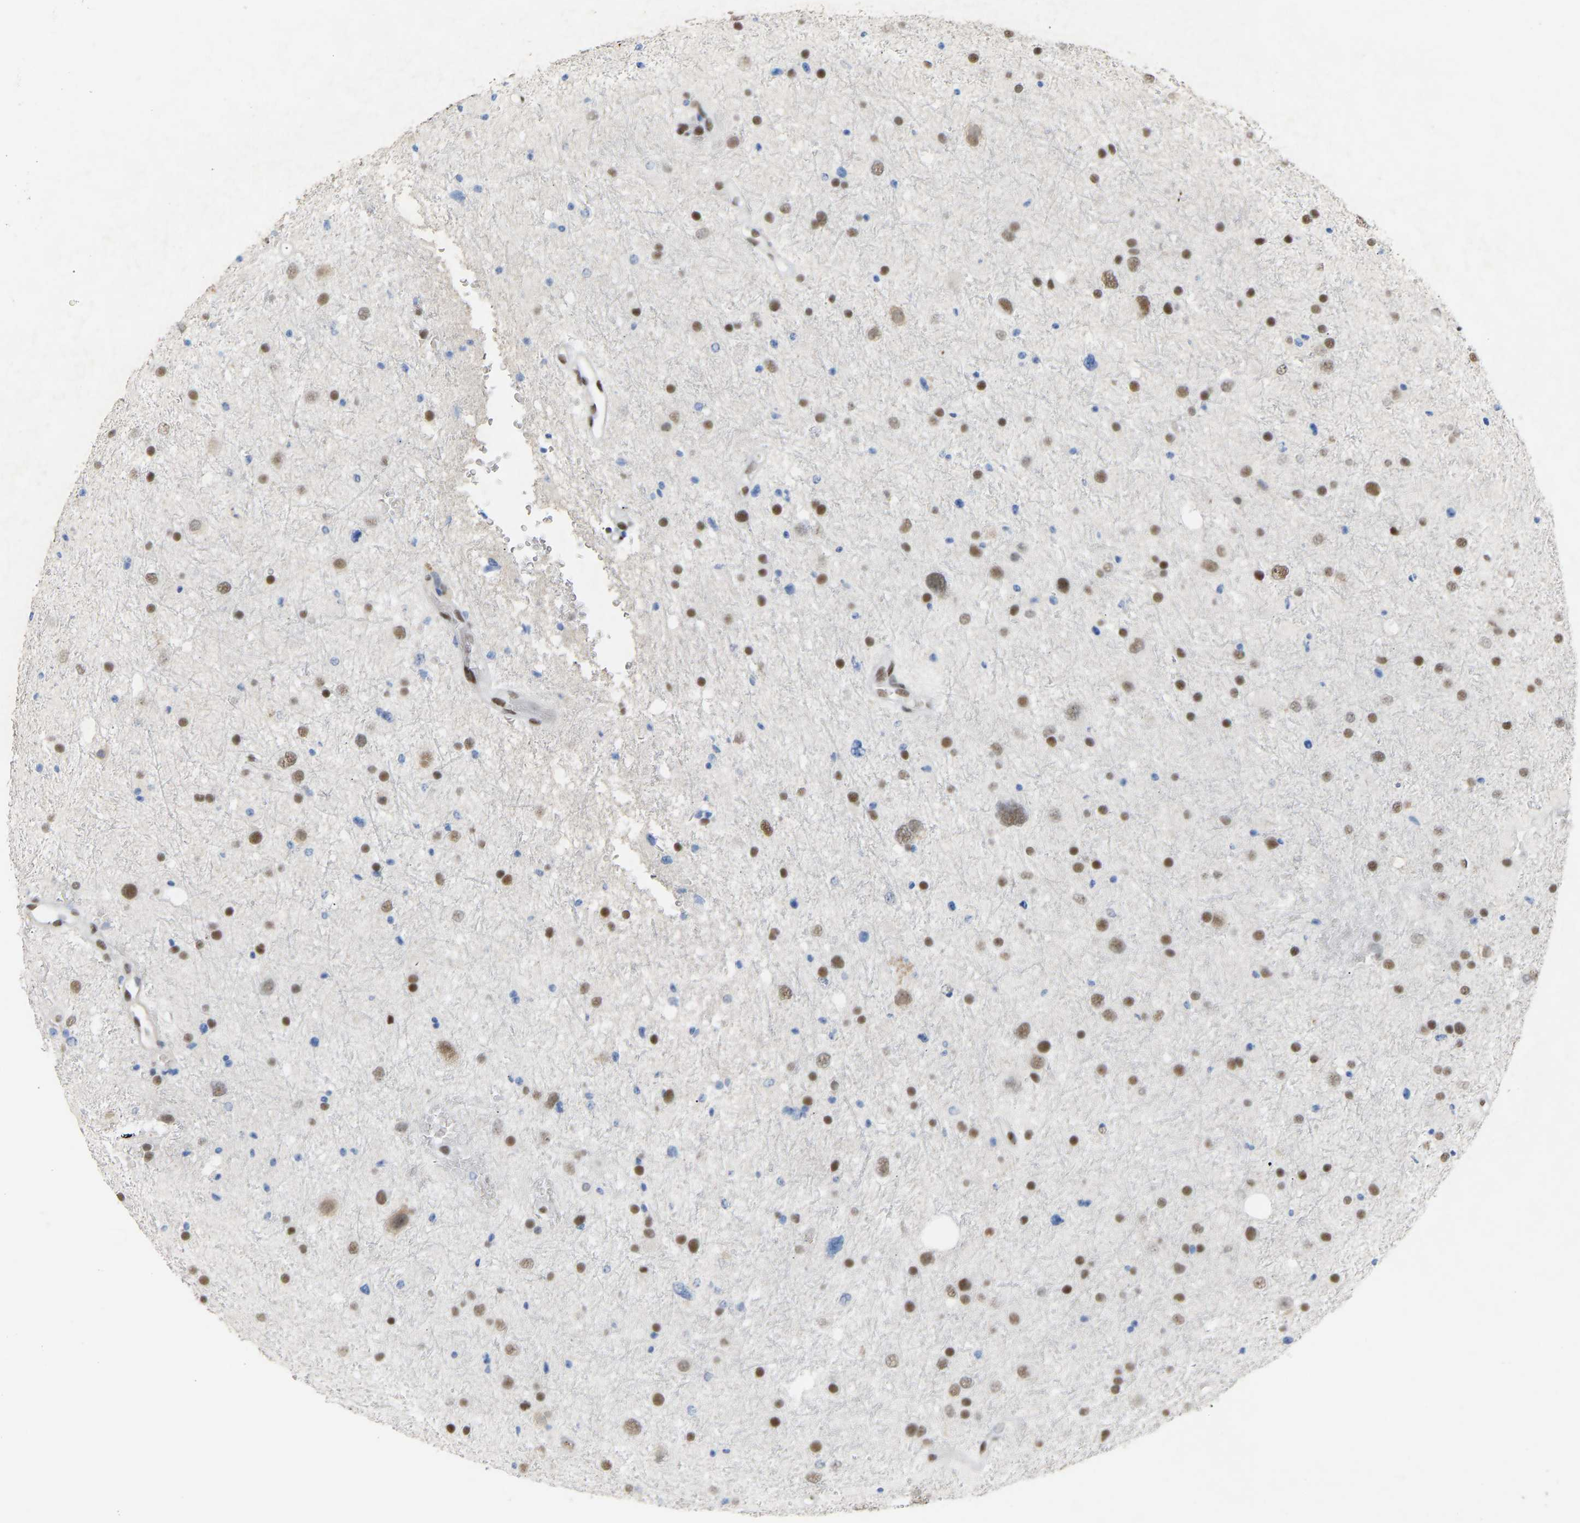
{"staining": {"intensity": "strong", "quantity": ">75%", "location": "nuclear"}, "tissue": "glioma", "cell_type": "Tumor cells", "image_type": "cancer", "snomed": [{"axis": "morphology", "description": "Glioma, malignant, Low grade"}, {"axis": "topography", "description": "Brain"}], "caption": "Immunohistochemical staining of human malignant glioma (low-grade) exhibits high levels of strong nuclear expression in about >75% of tumor cells. The staining was performed using DAB, with brown indicating positive protein expression. Nuclei are stained blue with hematoxylin.", "gene": "NELFB", "patient": {"sex": "female", "age": 37}}